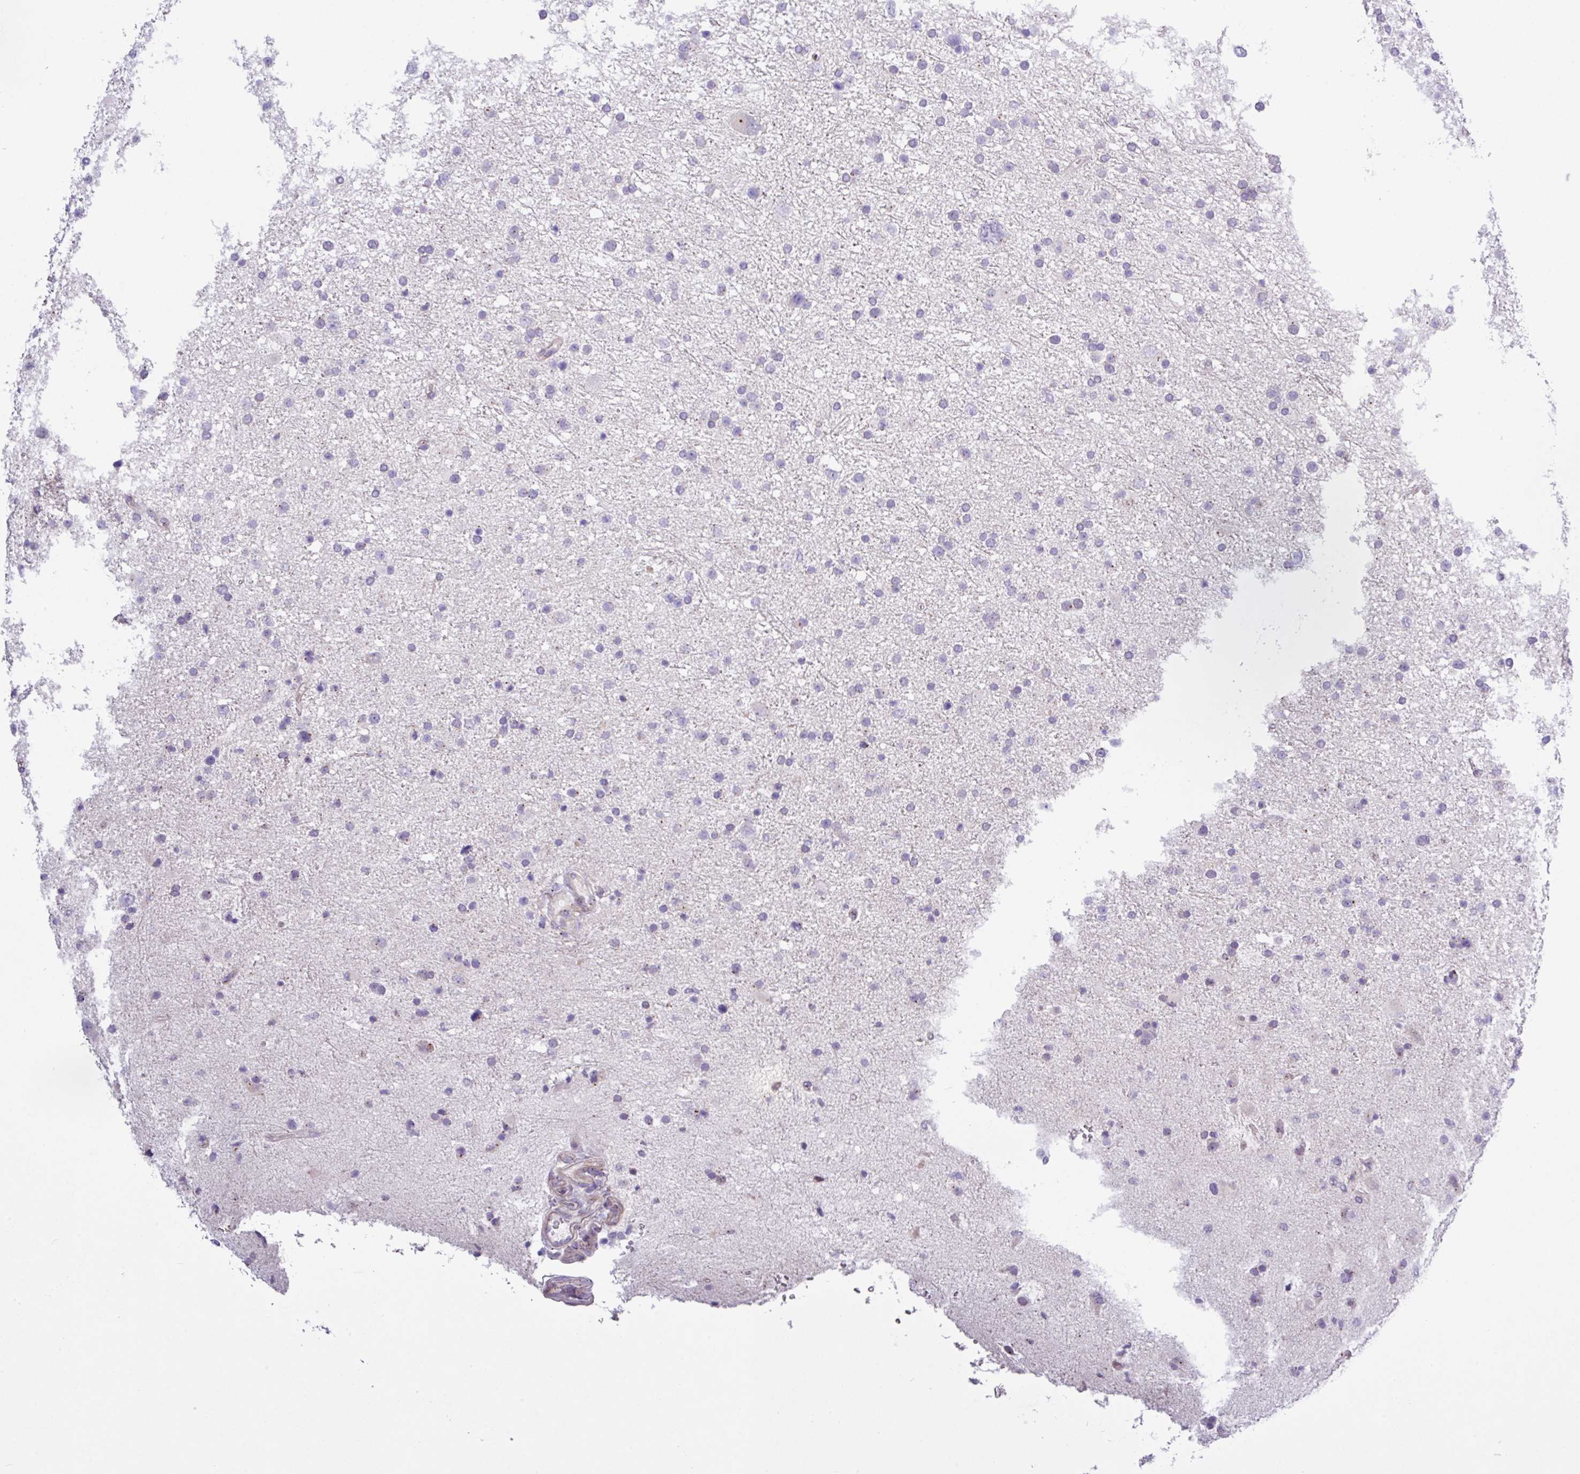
{"staining": {"intensity": "negative", "quantity": "none", "location": "none"}, "tissue": "glioma", "cell_type": "Tumor cells", "image_type": "cancer", "snomed": [{"axis": "morphology", "description": "Glioma, malignant, Low grade"}, {"axis": "topography", "description": "Brain"}], "caption": "DAB immunohistochemical staining of malignant glioma (low-grade) exhibits no significant expression in tumor cells. Brightfield microscopy of IHC stained with DAB (3,3'-diaminobenzidine) (brown) and hematoxylin (blue), captured at high magnification.", "gene": "SPINK8", "patient": {"sex": "female", "age": 32}}